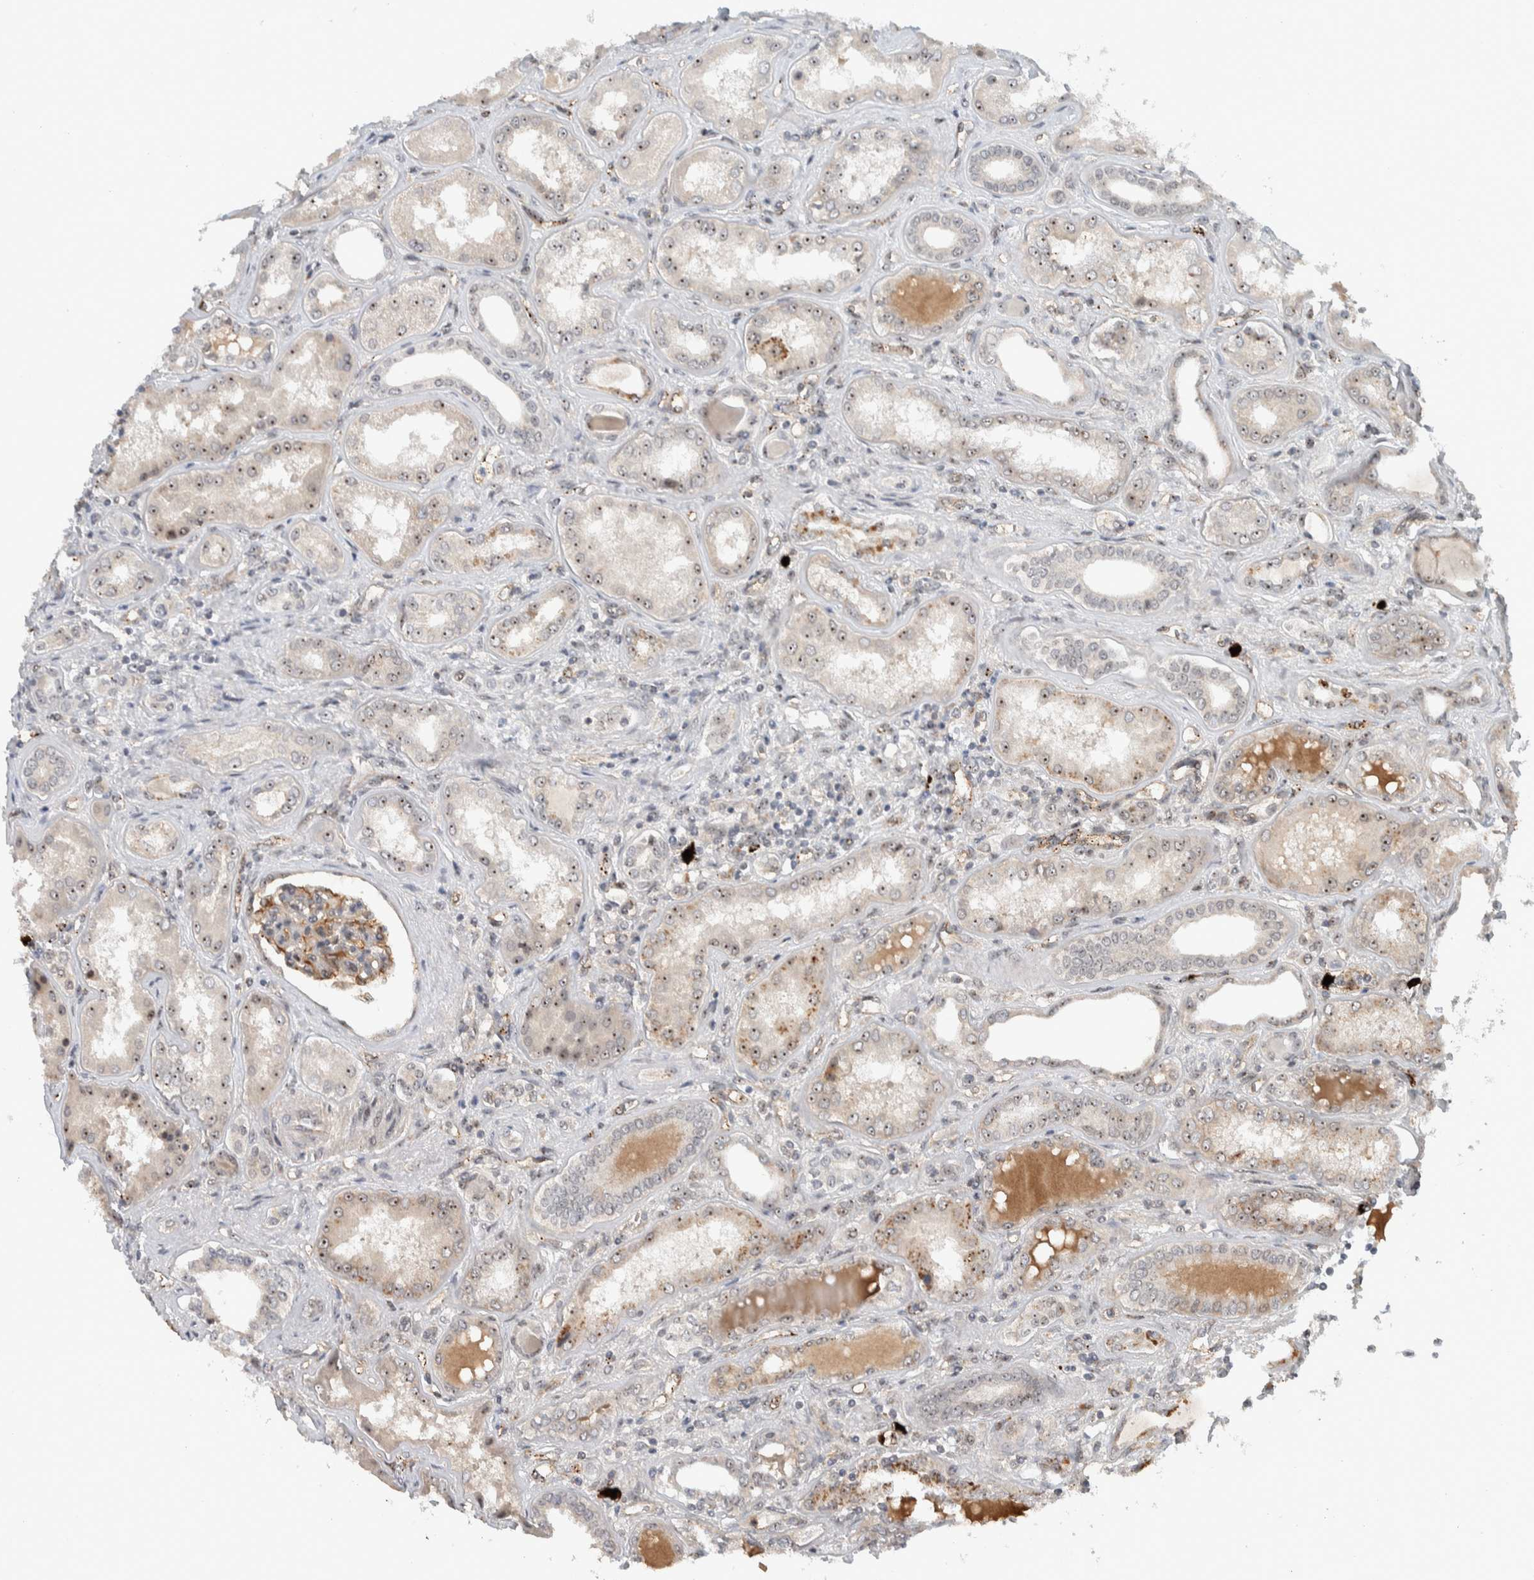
{"staining": {"intensity": "moderate", "quantity": "25%-75%", "location": "cytoplasmic/membranous,nuclear"}, "tissue": "kidney", "cell_type": "Cells in glomeruli", "image_type": "normal", "snomed": [{"axis": "morphology", "description": "Normal tissue, NOS"}, {"axis": "topography", "description": "Kidney"}], "caption": "Kidney was stained to show a protein in brown. There is medium levels of moderate cytoplasmic/membranous,nuclear staining in approximately 25%-75% of cells in glomeruli. The staining was performed using DAB (3,3'-diaminobenzidine) to visualize the protein expression in brown, while the nuclei were stained in blue with hematoxylin (Magnification: 20x).", "gene": "ZFP91", "patient": {"sex": "female", "age": 56}}